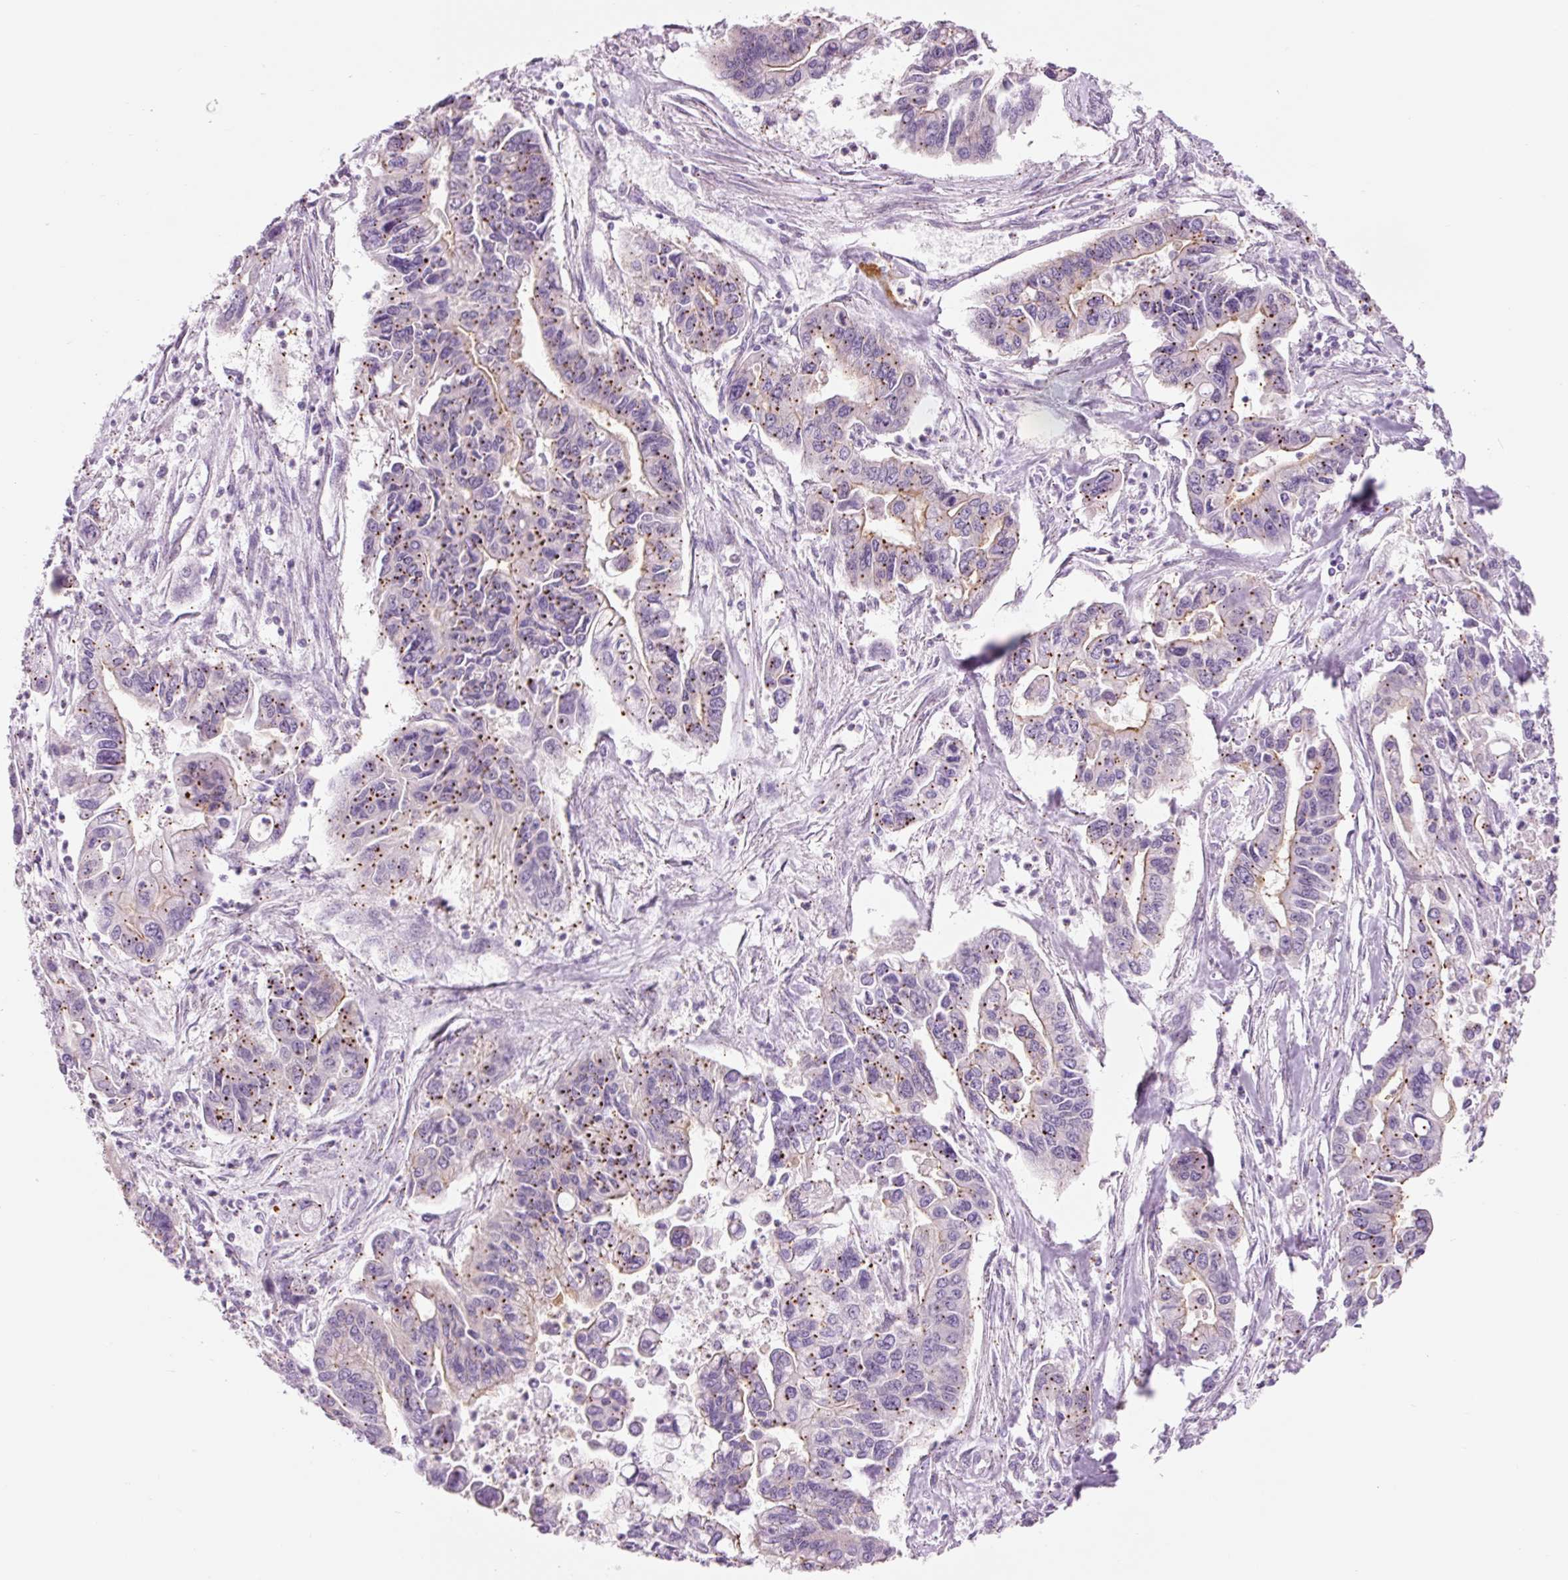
{"staining": {"intensity": "moderate", "quantity": "25%-75%", "location": "cytoplasmic/membranous"}, "tissue": "pancreatic cancer", "cell_type": "Tumor cells", "image_type": "cancer", "snomed": [{"axis": "morphology", "description": "Adenocarcinoma, NOS"}, {"axis": "topography", "description": "Pancreas"}], "caption": "IHC image of pancreatic cancer (adenocarcinoma) stained for a protein (brown), which displays medium levels of moderate cytoplasmic/membranous expression in approximately 25%-75% of tumor cells.", "gene": "HSPA4L", "patient": {"sex": "male", "age": 62}}